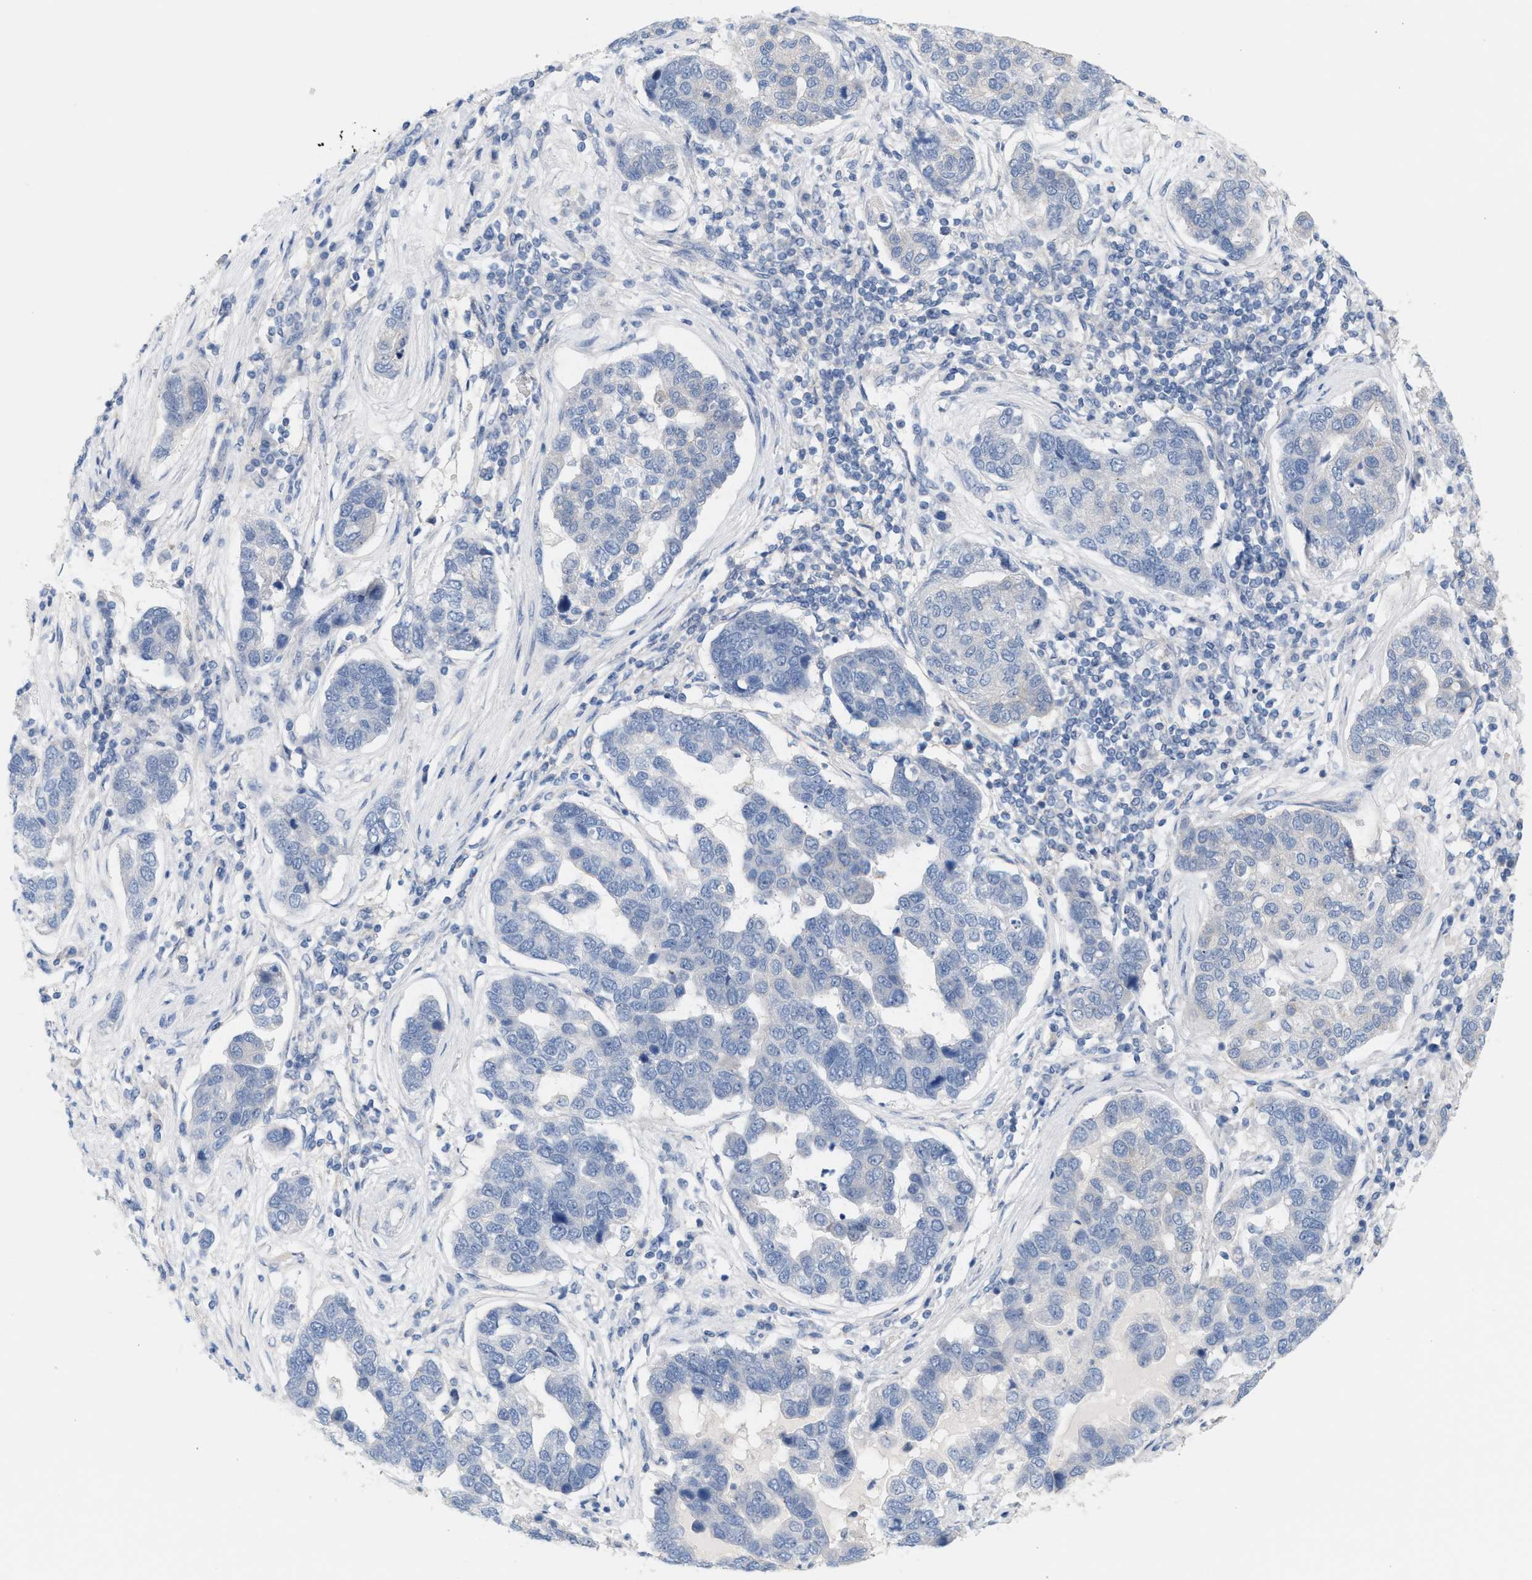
{"staining": {"intensity": "negative", "quantity": "none", "location": "none"}, "tissue": "pancreatic cancer", "cell_type": "Tumor cells", "image_type": "cancer", "snomed": [{"axis": "morphology", "description": "Adenocarcinoma, NOS"}, {"axis": "topography", "description": "Pancreas"}], "caption": "Tumor cells are negative for brown protein staining in pancreatic cancer.", "gene": "LRCH1", "patient": {"sex": "female", "age": 61}}